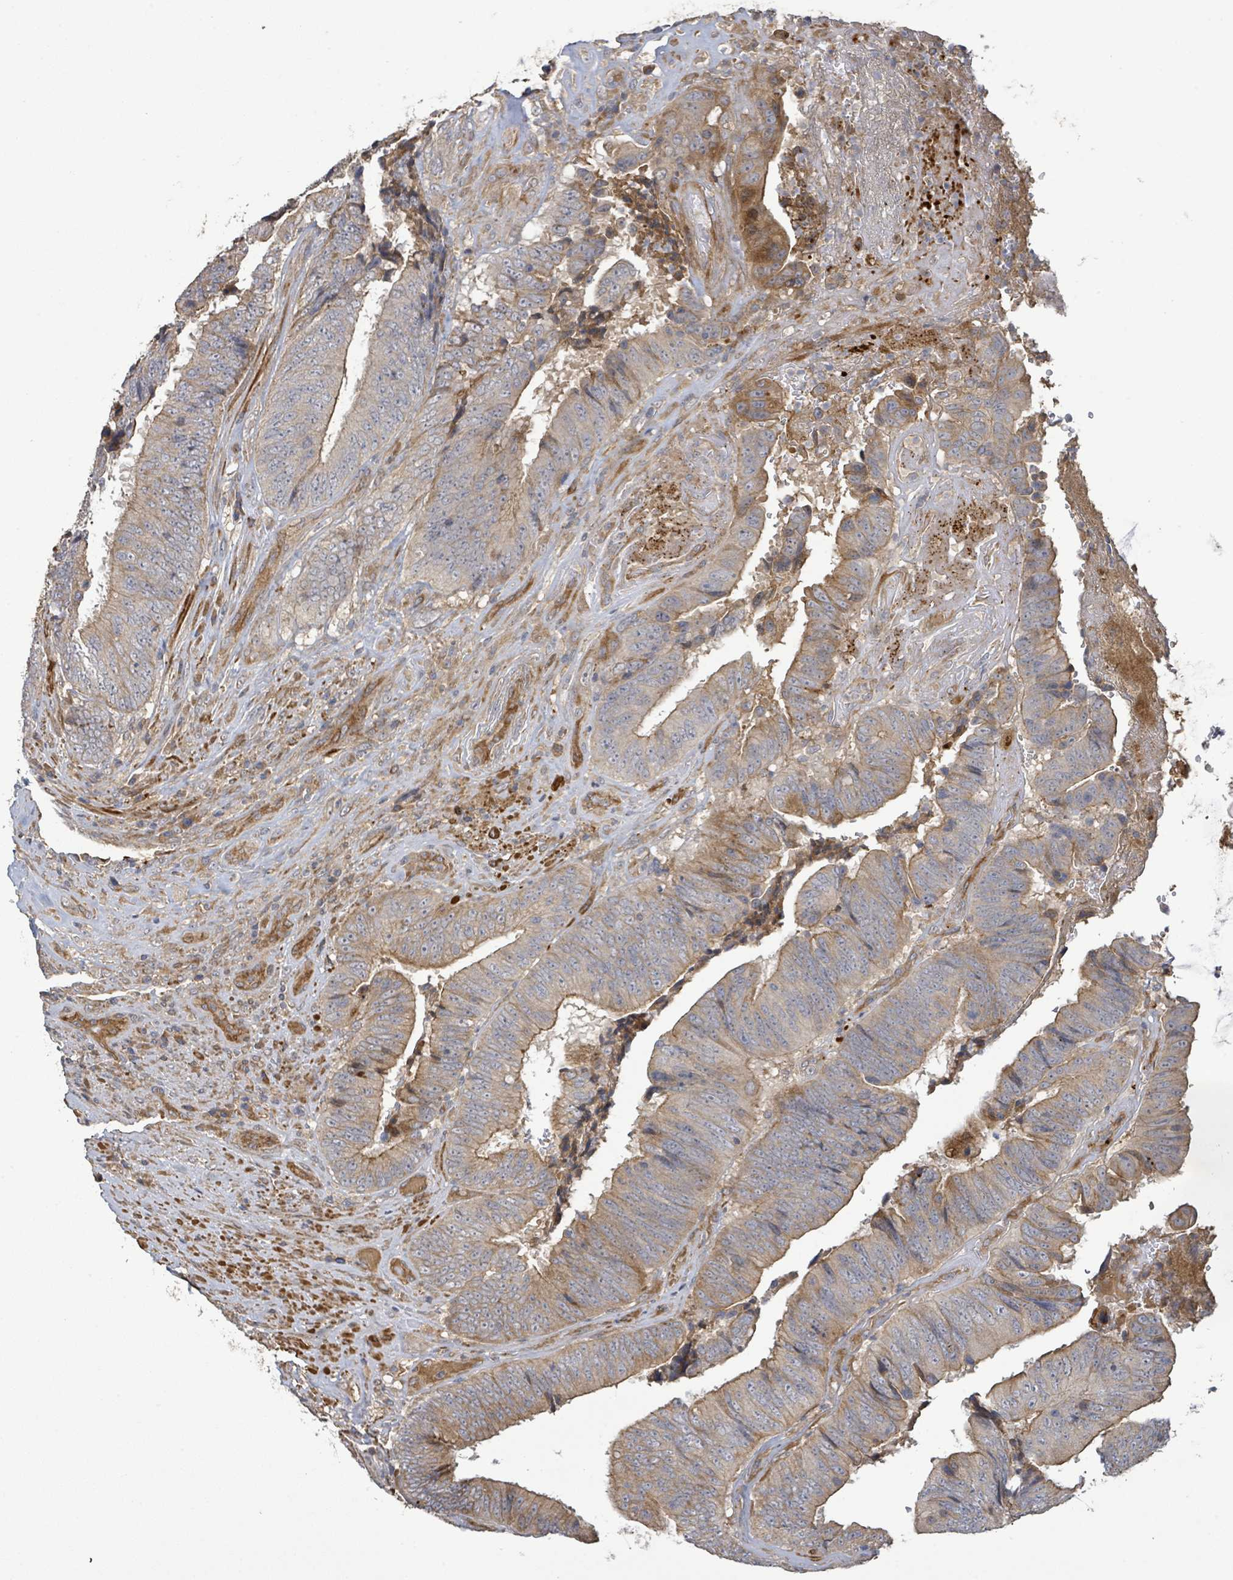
{"staining": {"intensity": "weak", "quantity": ">75%", "location": "cytoplasmic/membranous"}, "tissue": "colorectal cancer", "cell_type": "Tumor cells", "image_type": "cancer", "snomed": [{"axis": "morphology", "description": "Adenocarcinoma, NOS"}, {"axis": "topography", "description": "Rectum"}], "caption": "Immunohistochemistry (IHC) image of adenocarcinoma (colorectal) stained for a protein (brown), which shows low levels of weak cytoplasmic/membranous staining in about >75% of tumor cells.", "gene": "STARD4", "patient": {"sex": "male", "age": 72}}